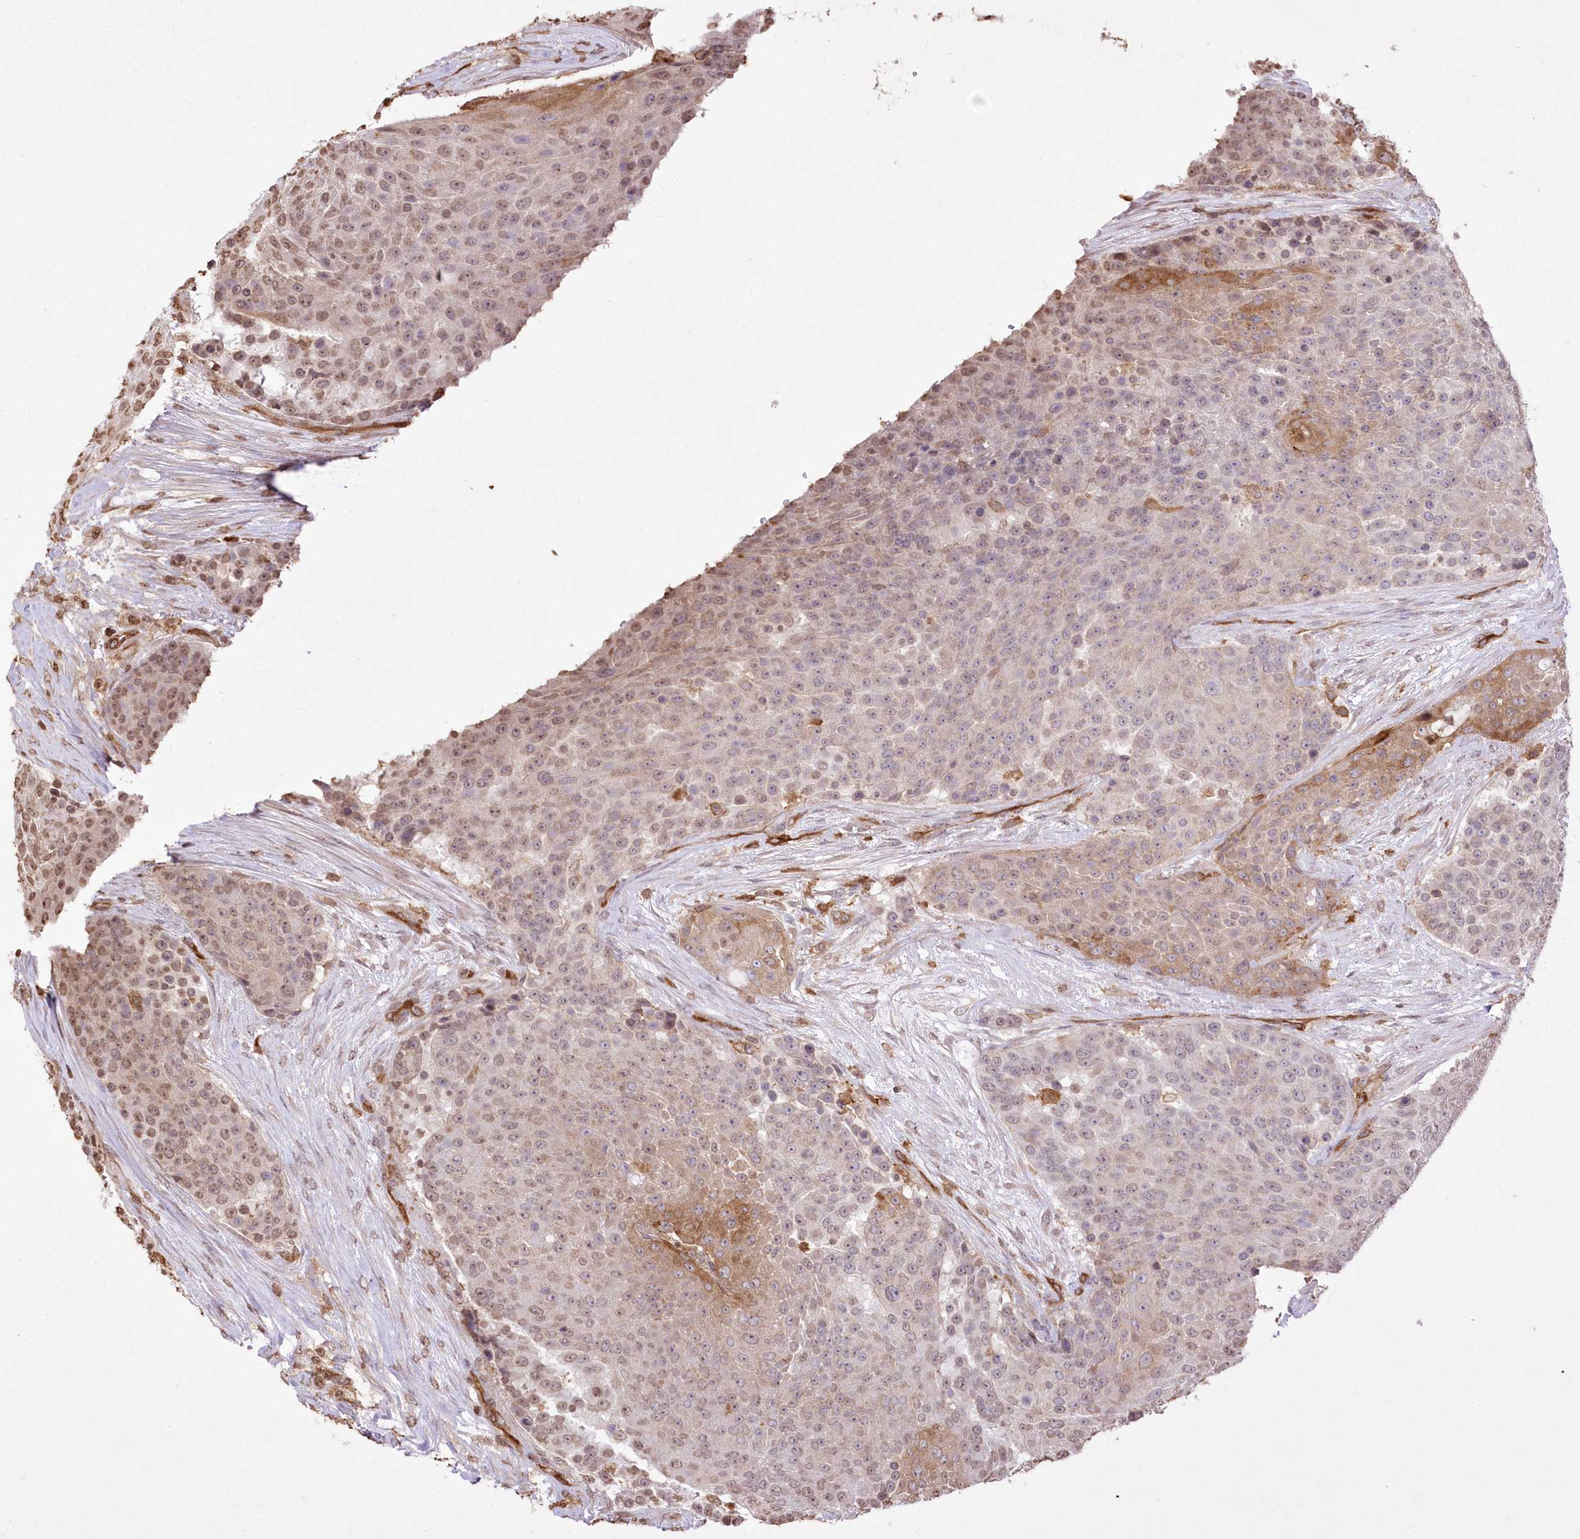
{"staining": {"intensity": "moderate", "quantity": "25%-75%", "location": "cytoplasmic/membranous,nuclear"}, "tissue": "urothelial cancer", "cell_type": "Tumor cells", "image_type": "cancer", "snomed": [{"axis": "morphology", "description": "Urothelial carcinoma, High grade"}, {"axis": "topography", "description": "Urinary bladder"}], "caption": "Protein expression analysis of urothelial cancer demonstrates moderate cytoplasmic/membranous and nuclear positivity in about 25%-75% of tumor cells. Using DAB (brown) and hematoxylin (blue) stains, captured at high magnification using brightfield microscopy.", "gene": "FCHO2", "patient": {"sex": "female", "age": 63}}